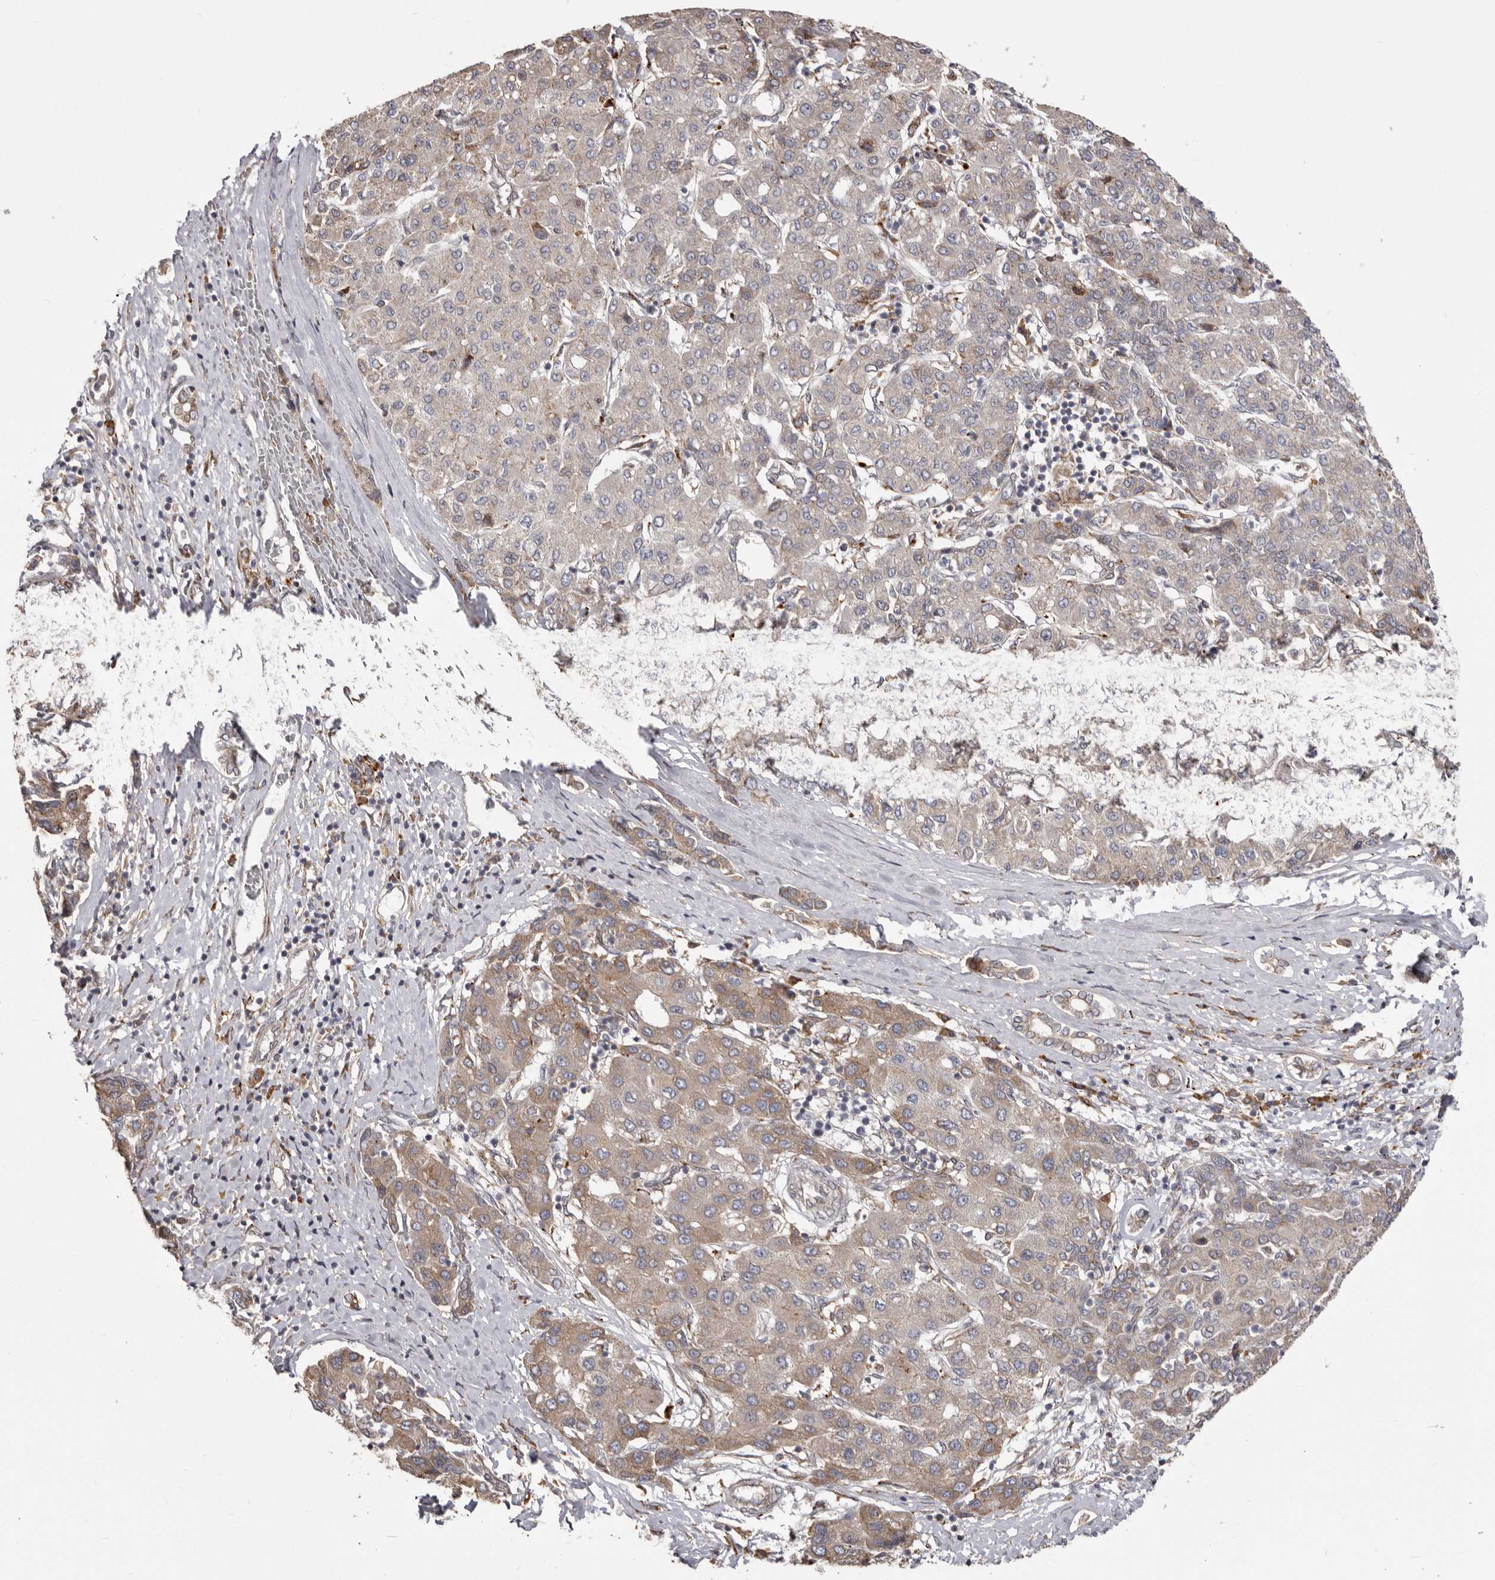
{"staining": {"intensity": "weak", "quantity": "25%-75%", "location": "cytoplasmic/membranous"}, "tissue": "liver cancer", "cell_type": "Tumor cells", "image_type": "cancer", "snomed": [{"axis": "morphology", "description": "Carcinoma, Hepatocellular, NOS"}, {"axis": "topography", "description": "Liver"}], "caption": "A histopathology image of human hepatocellular carcinoma (liver) stained for a protein displays weak cytoplasmic/membranous brown staining in tumor cells.", "gene": "NUP43", "patient": {"sex": "male", "age": 65}}